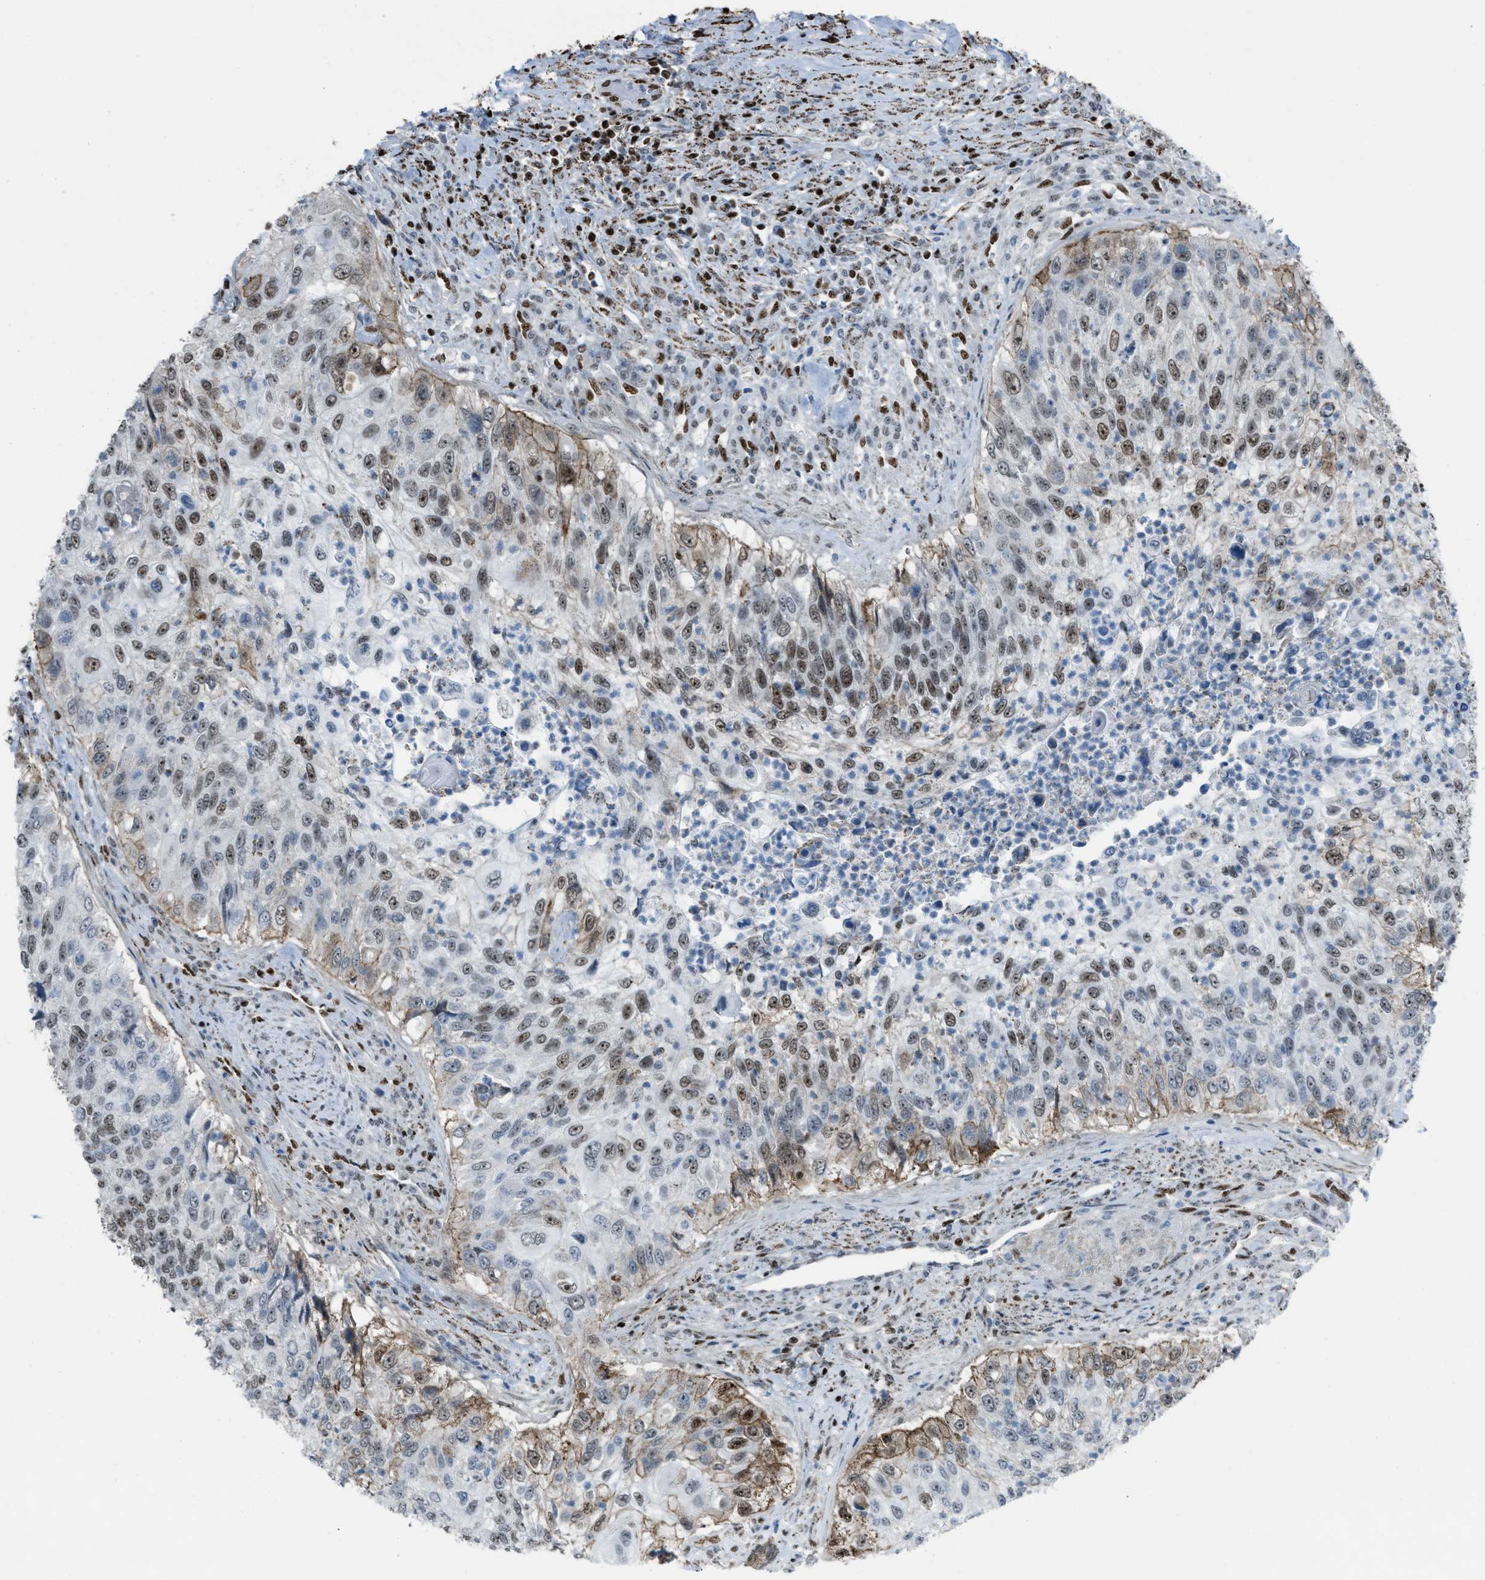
{"staining": {"intensity": "moderate", "quantity": ">75%", "location": "nuclear"}, "tissue": "urothelial cancer", "cell_type": "Tumor cells", "image_type": "cancer", "snomed": [{"axis": "morphology", "description": "Urothelial carcinoma, High grade"}, {"axis": "topography", "description": "Urinary bladder"}], "caption": "High-magnification brightfield microscopy of urothelial cancer stained with DAB (3,3'-diaminobenzidine) (brown) and counterstained with hematoxylin (blue). tumor cells exhibit moderate nuclear expression is present in approximately>75% of cells.", "gene": "SLFN5", "patient": {"sex": "female", "age": 60}}